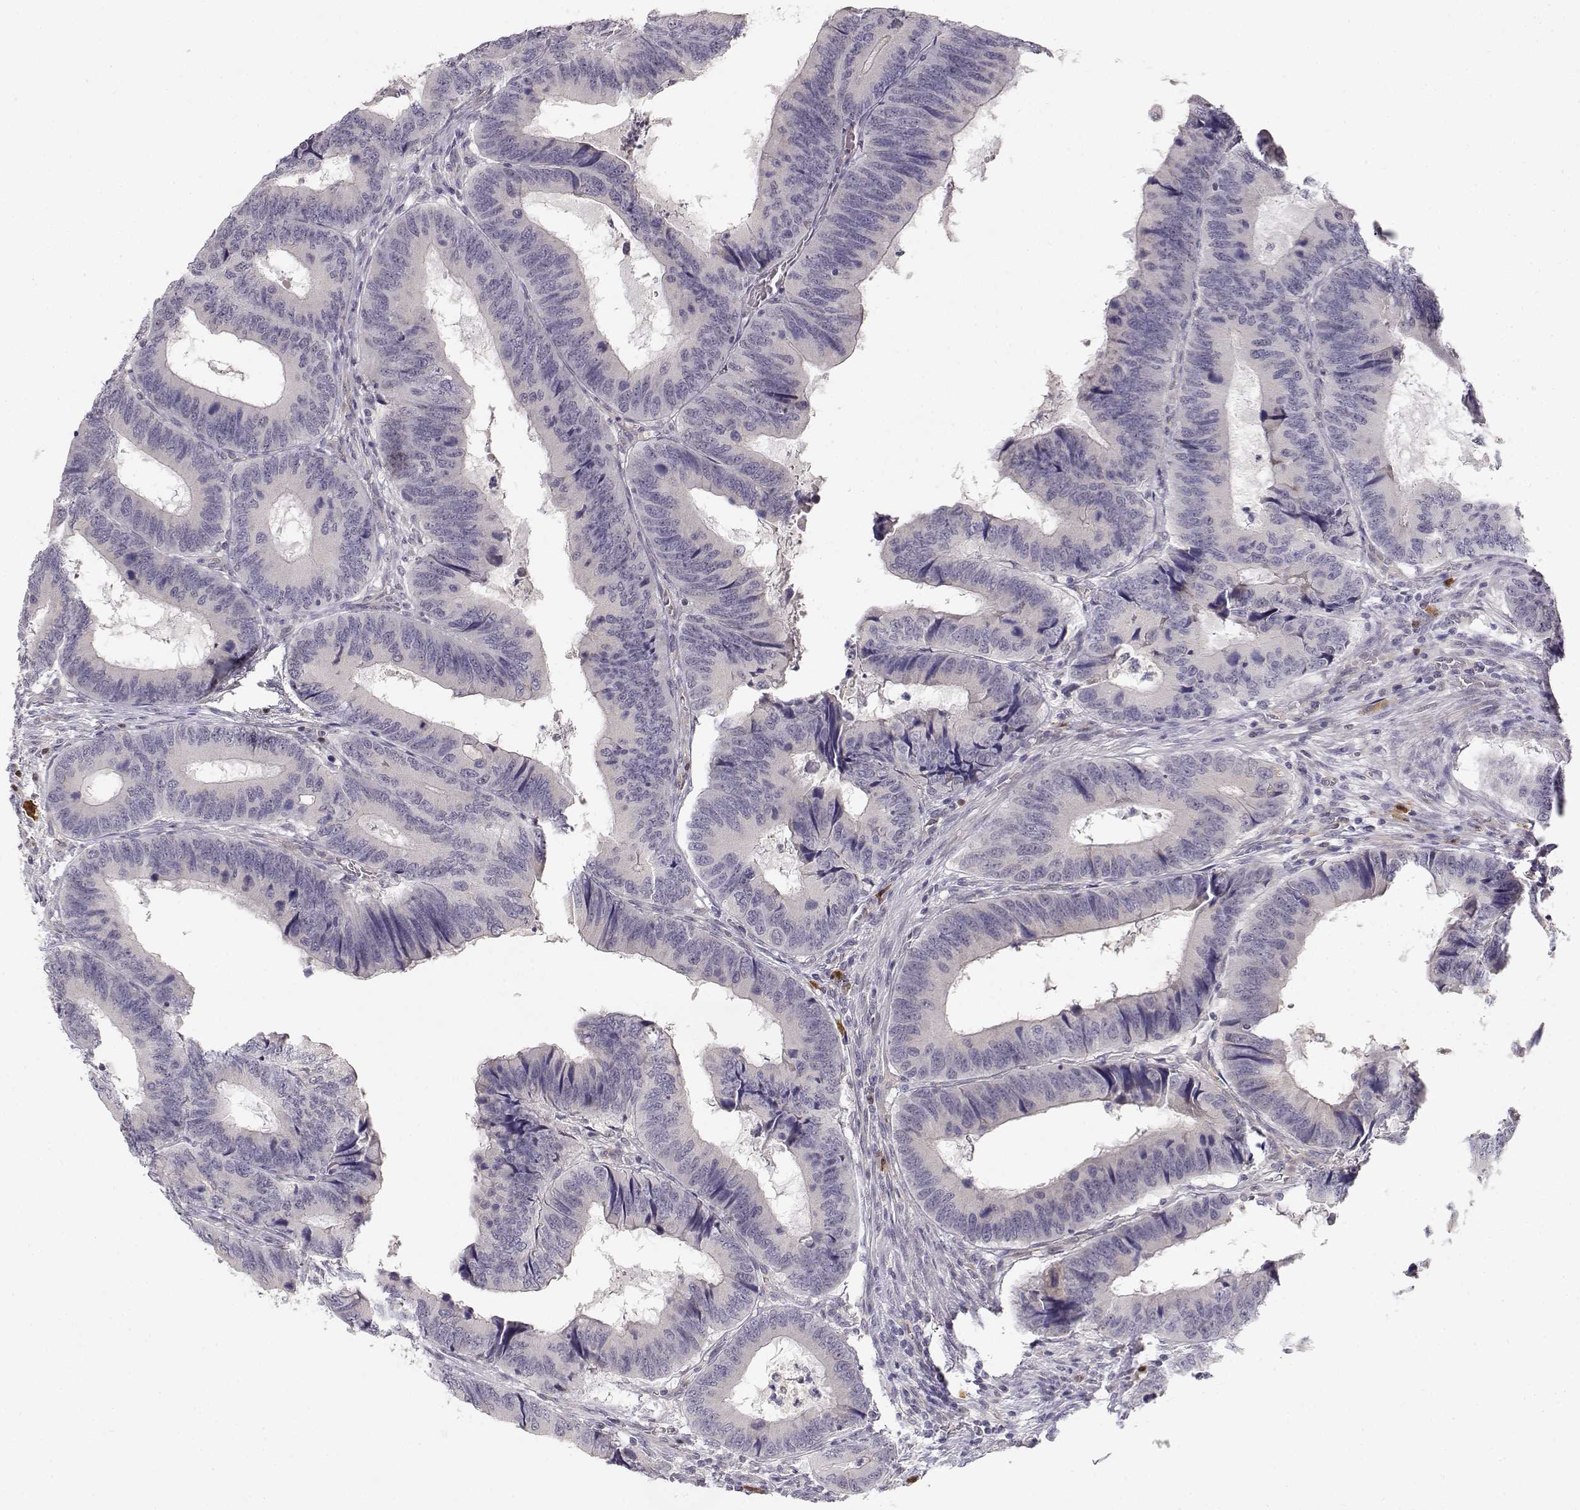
{"staining": {"intensity": "negative", "quantity": "none", "location": "none"}, "tissue": "colorectal cancer", "cell_type": "Tumor cells", "image_type": "cancer", "snomed": [{"axis": "morphology", "description": "Adenocarcinoma, NOS"}, {"axis": "topography", "description": "Colon"}], "caption": "Human colorectal adenocarcinoma stained for a protein using immunohistochemistry (IHC) shows no staining in tumor cells.", "gene": "EAF2", "patient": {"sex": "male", "age": 53}}